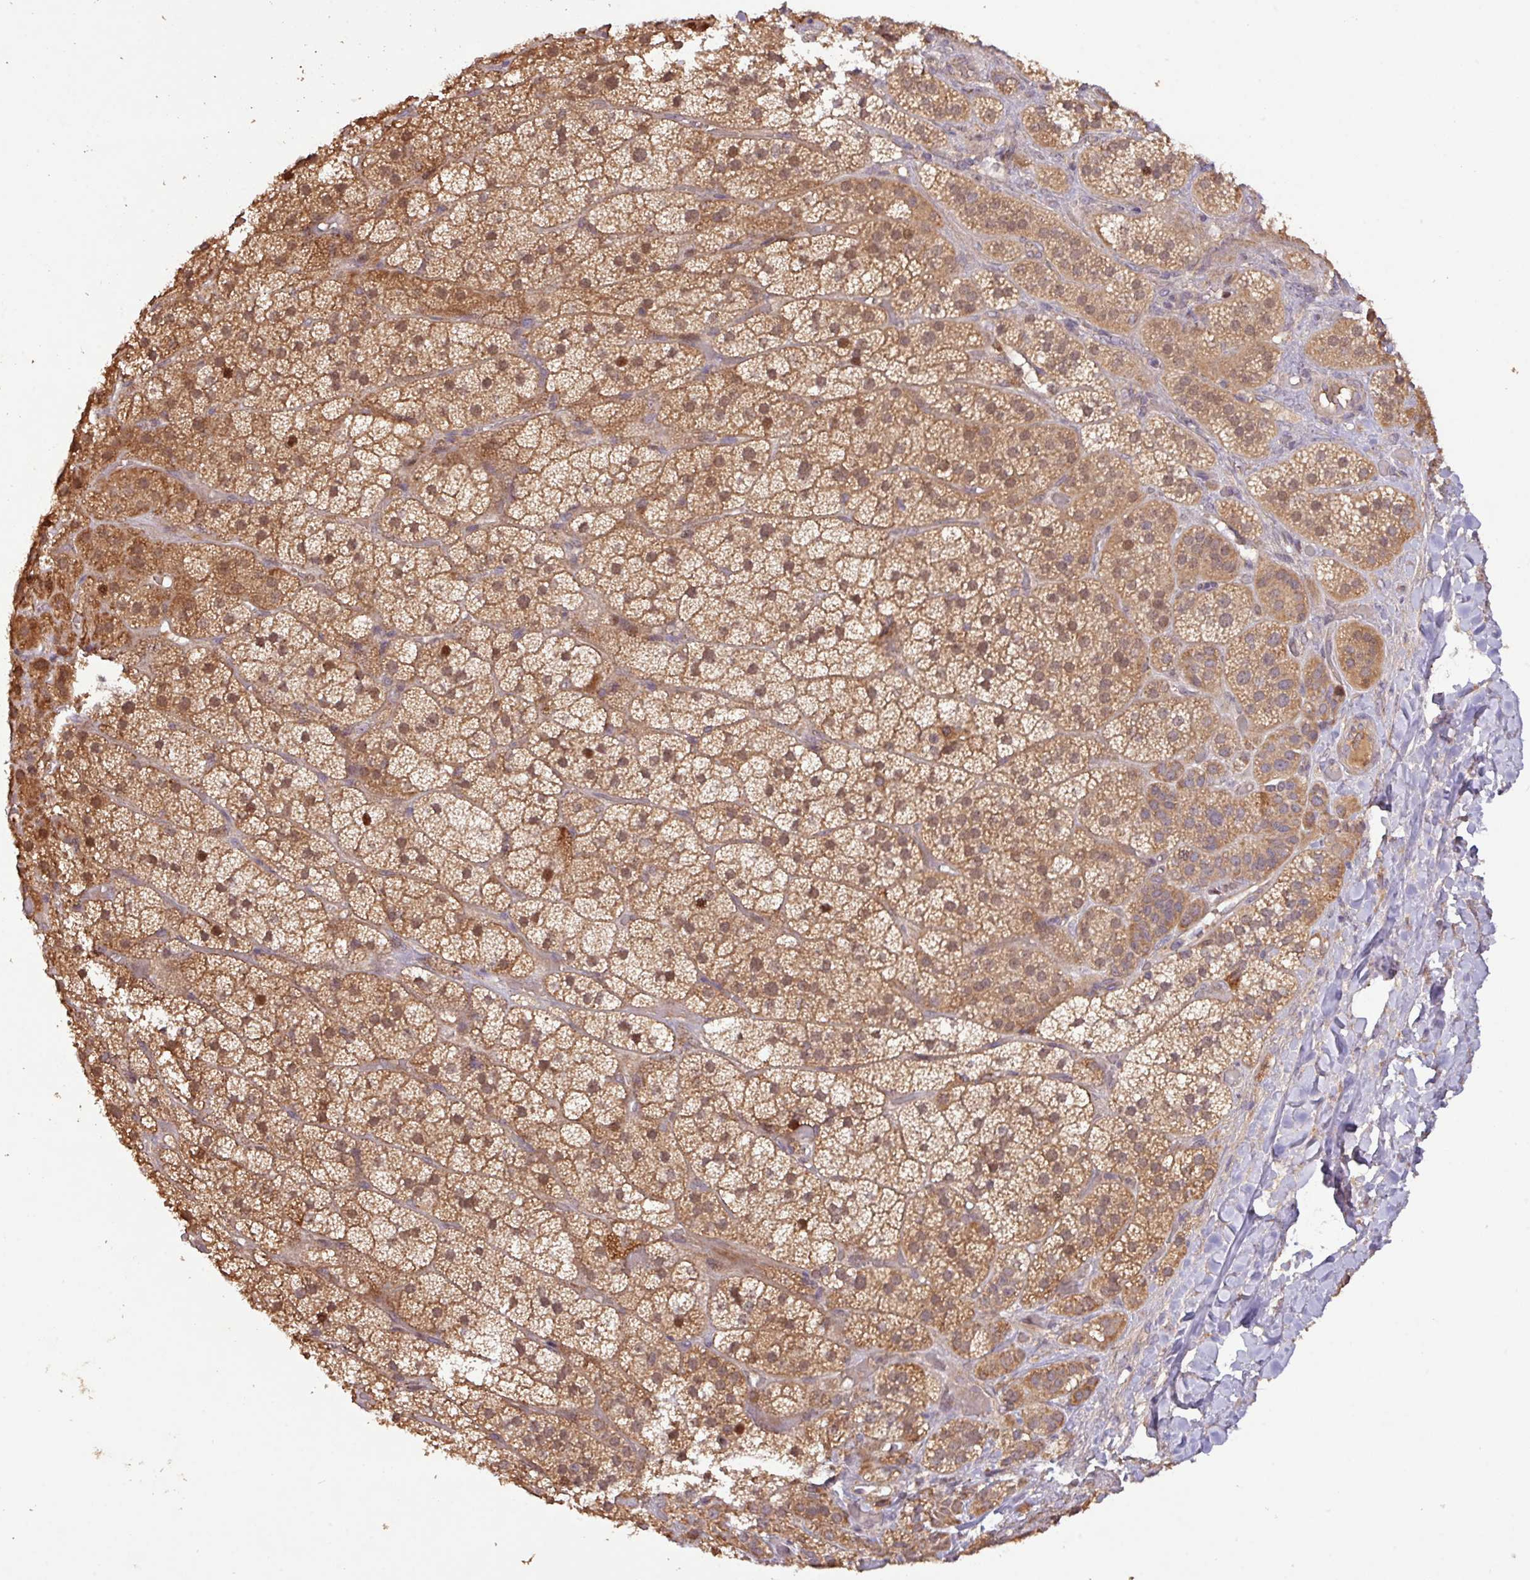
{"staining": {"intensity": "strong", "quantity": ">75%", "location": "cytoplasmic/membranous,nuclear"}, "tissue": "adrenal gland", "cell_type": "Glandular cells", "image_type": "normal", "snomed": [{"axis": "morphology", "description": "Normal tissue, NOS"}, {"axis": "topography", "description": "Adrenal gland"}], "caption": "This histopathology image demonstrates IHC staining of benign human adrenal gland, with high strong cytoplasmic/membranous,nuclear staining in about >75% of glandular cells.", "gene": "YPEL1", "patient": {"sex": "male", "age": 57}}